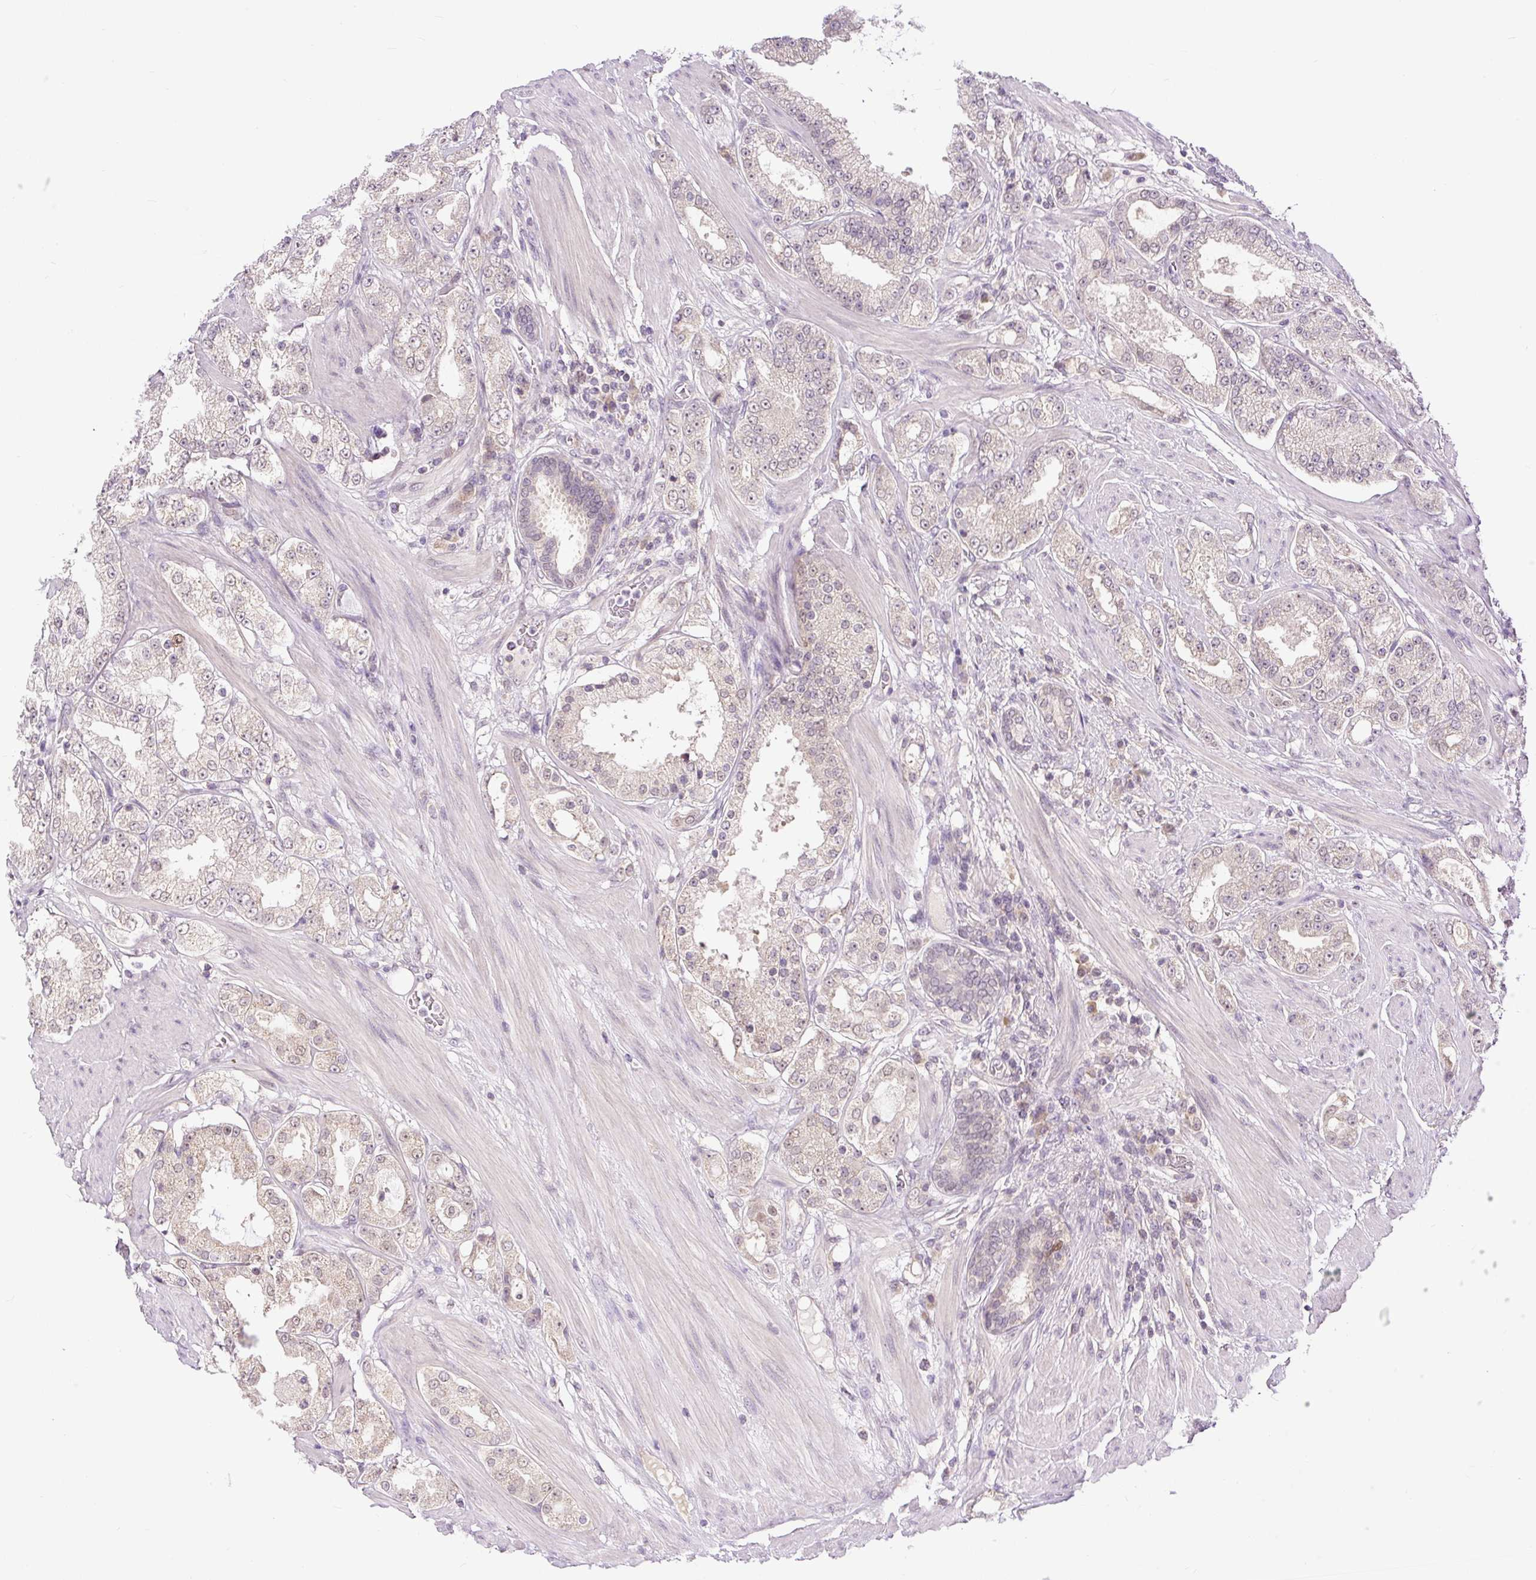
{"staining": {"intensity": "weak", "quantity": "25%-75%", "location": "nuclear"}, "tissue": "prostate cancer", "cell_type": "Tumor cells", "image_type": "cancer", "snomed": [{"axis": "morphology", "description": "Adenocarcinoma, High grade"}, {"axis": "topography", "description": "Prostate"}], "caption": "An image of prostate cancer stained for a protein shows weak nuclear brown staining in tumor cells. (DAB (3,3'-diaminobenzidine) IHC, brown staining for protein, blue staining for nuclei).", "gene": "RACGAP1", "patient": {"sex": "male", "age": 68}}